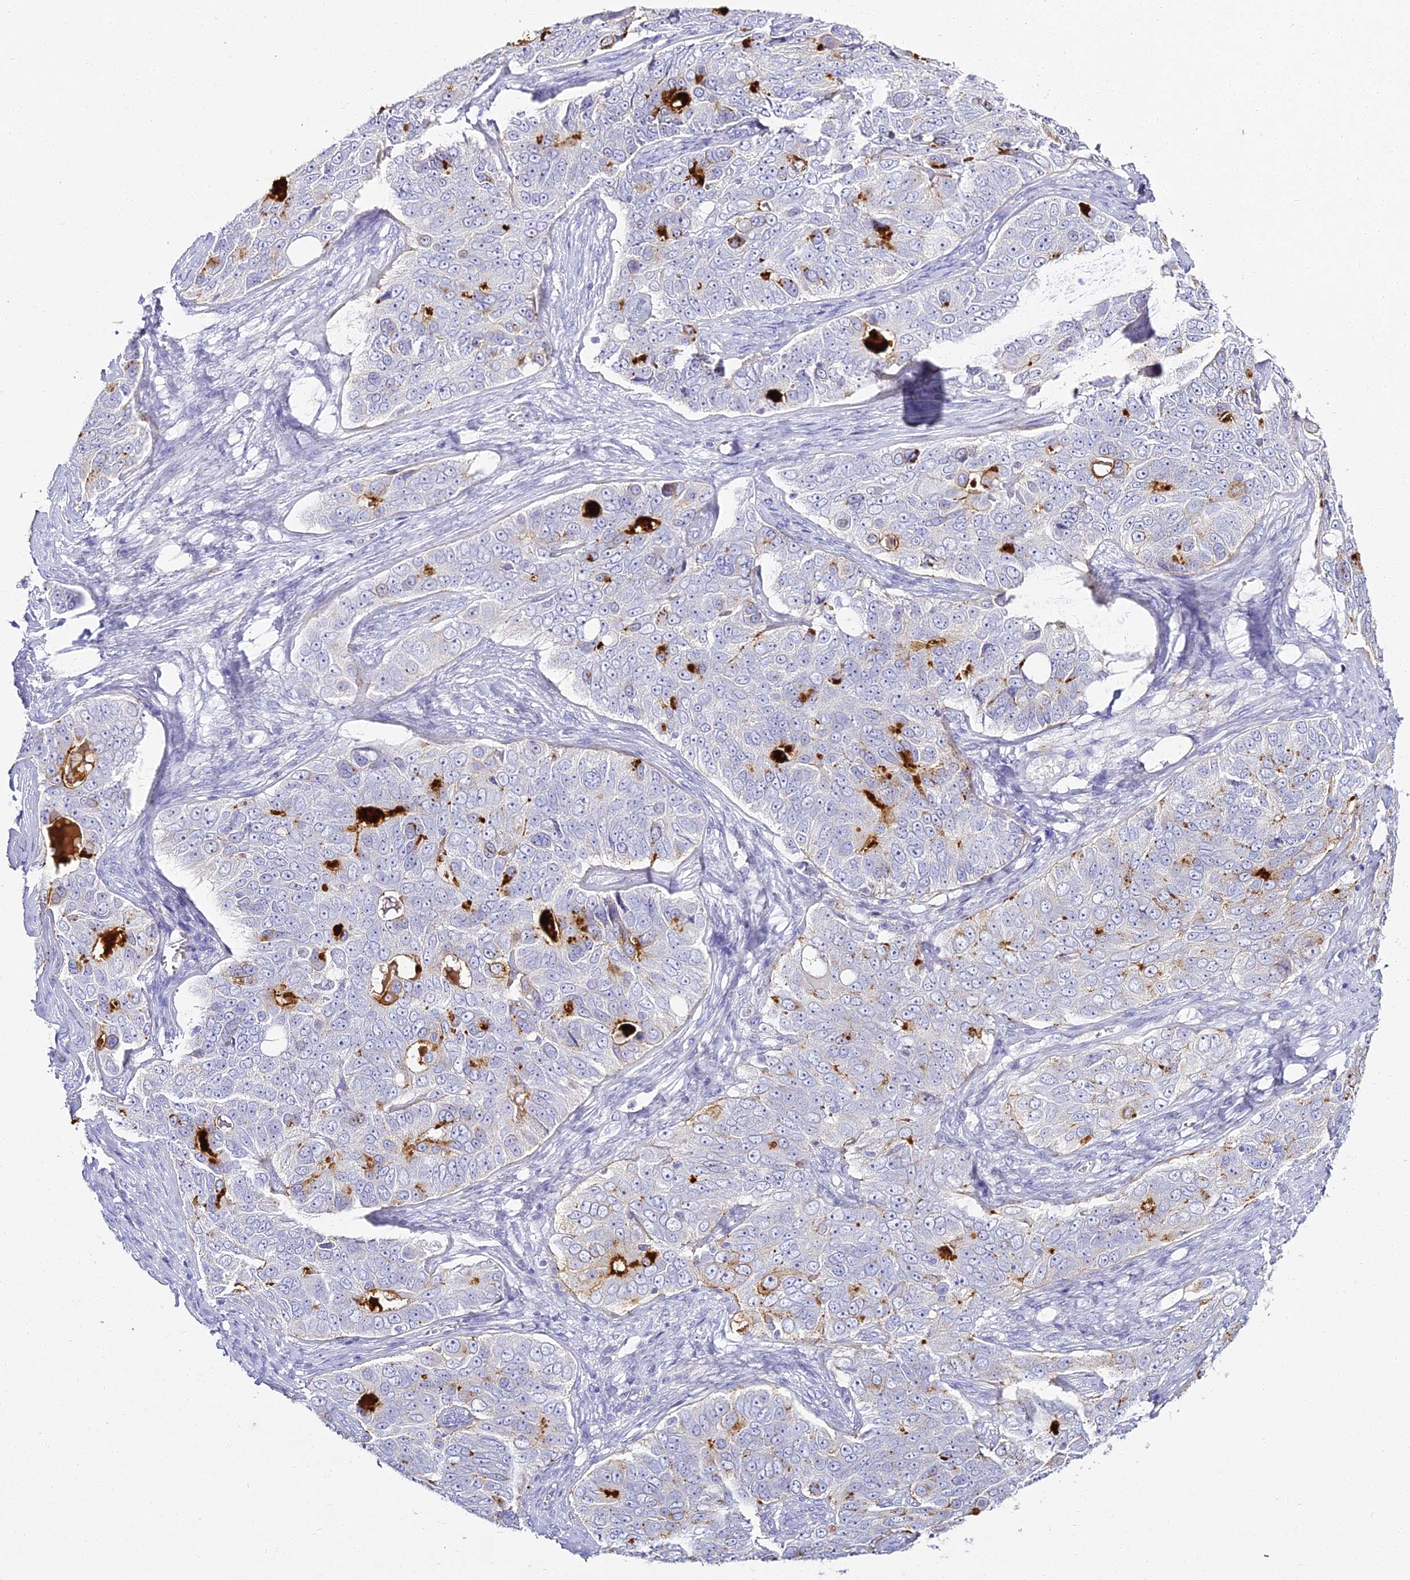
{"staining": {"intensity": "strong", "quantity": "<25%", "location": "cytoplasmic/membranous"}, "tissue": "ovarian cancer", "cell_type": "Tumor cells", "image_type": "cancer", "snomed": [{"axis": "morphology", "description": "Carcinoma, endometroid"}, {"axis": "topography", "description": "Ovary"}], "caption": "DAB (3,3'-diaminobenzidine) immunohistochemical staining of ovarian endometroid carcinoma demonstrates strong cytoplasmic/membranous protein staining in about <25% of tumor cells. The protein is stained brown, and the nuclei are stained in blue (DAB (3,3'-diaminobenzidine) IHC with brightfield microscopy, high magnification).", "gene": "ALPG", "patient": {"sex": "female", "age": 51}}